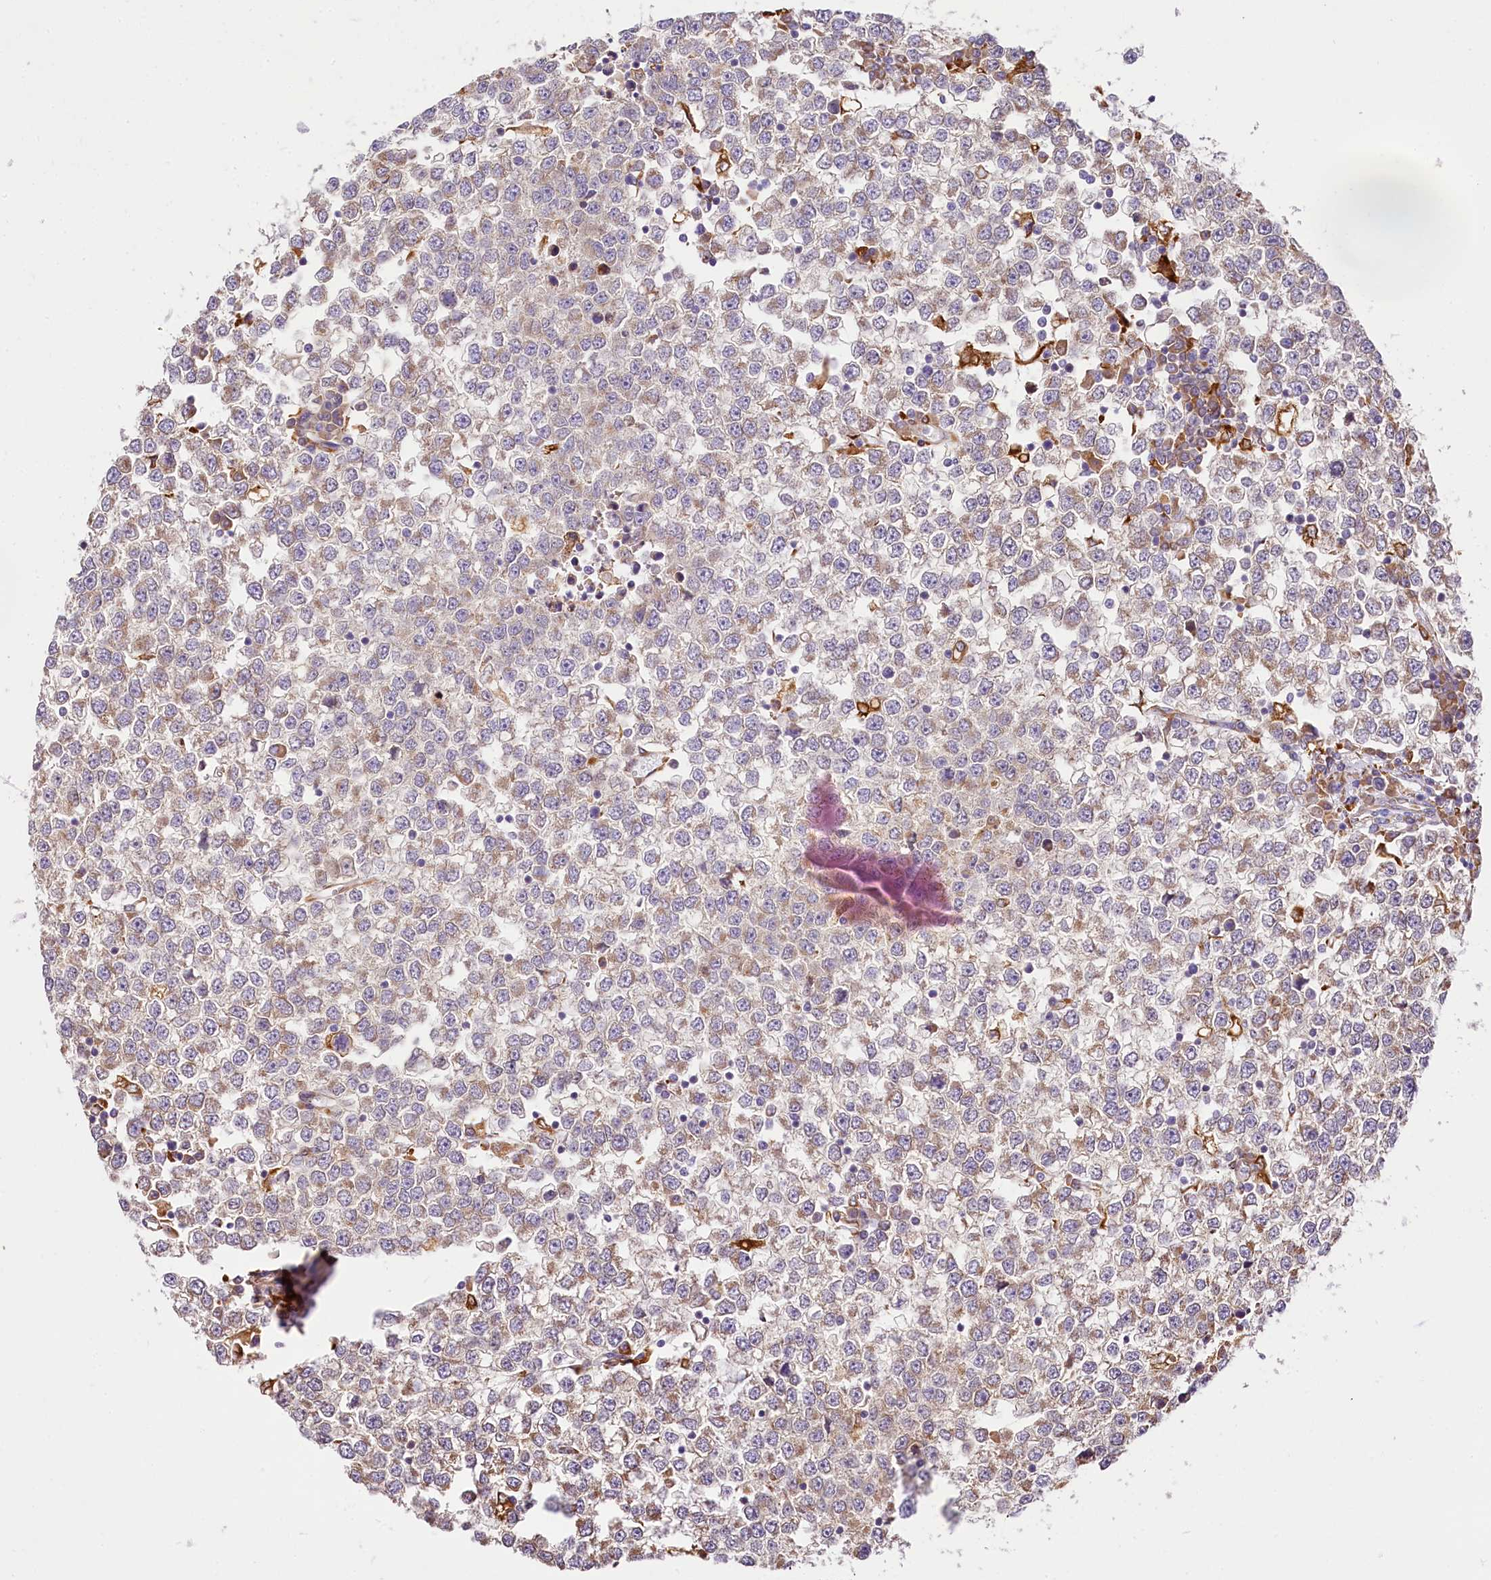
{"staining": {"intensity": "weak", "quantity": ">75%", "location": "cytoplasmic/membranous"}, "tissue": "testis cancer", "cell_type": "Tumor cells", "image_type": "cancer", "snomed": [{"axis": "morphology", "description": "Seminoma, NOS"}, {"axis": "topography", "description": "Testis"}], "caption": "A brown stain labels weak cytoplasmic/membranous positivity of a protein in testis cancer (seminoma) tumor cells. The staining is performed using DAB (3,3'-diaminobenzidine) brown chromogen to label protein expression. The nuclei are counter-stained blue using hematoxylin.", "gene": "PPIP5K2", "patient": {"sex": "male", "age": 65}}